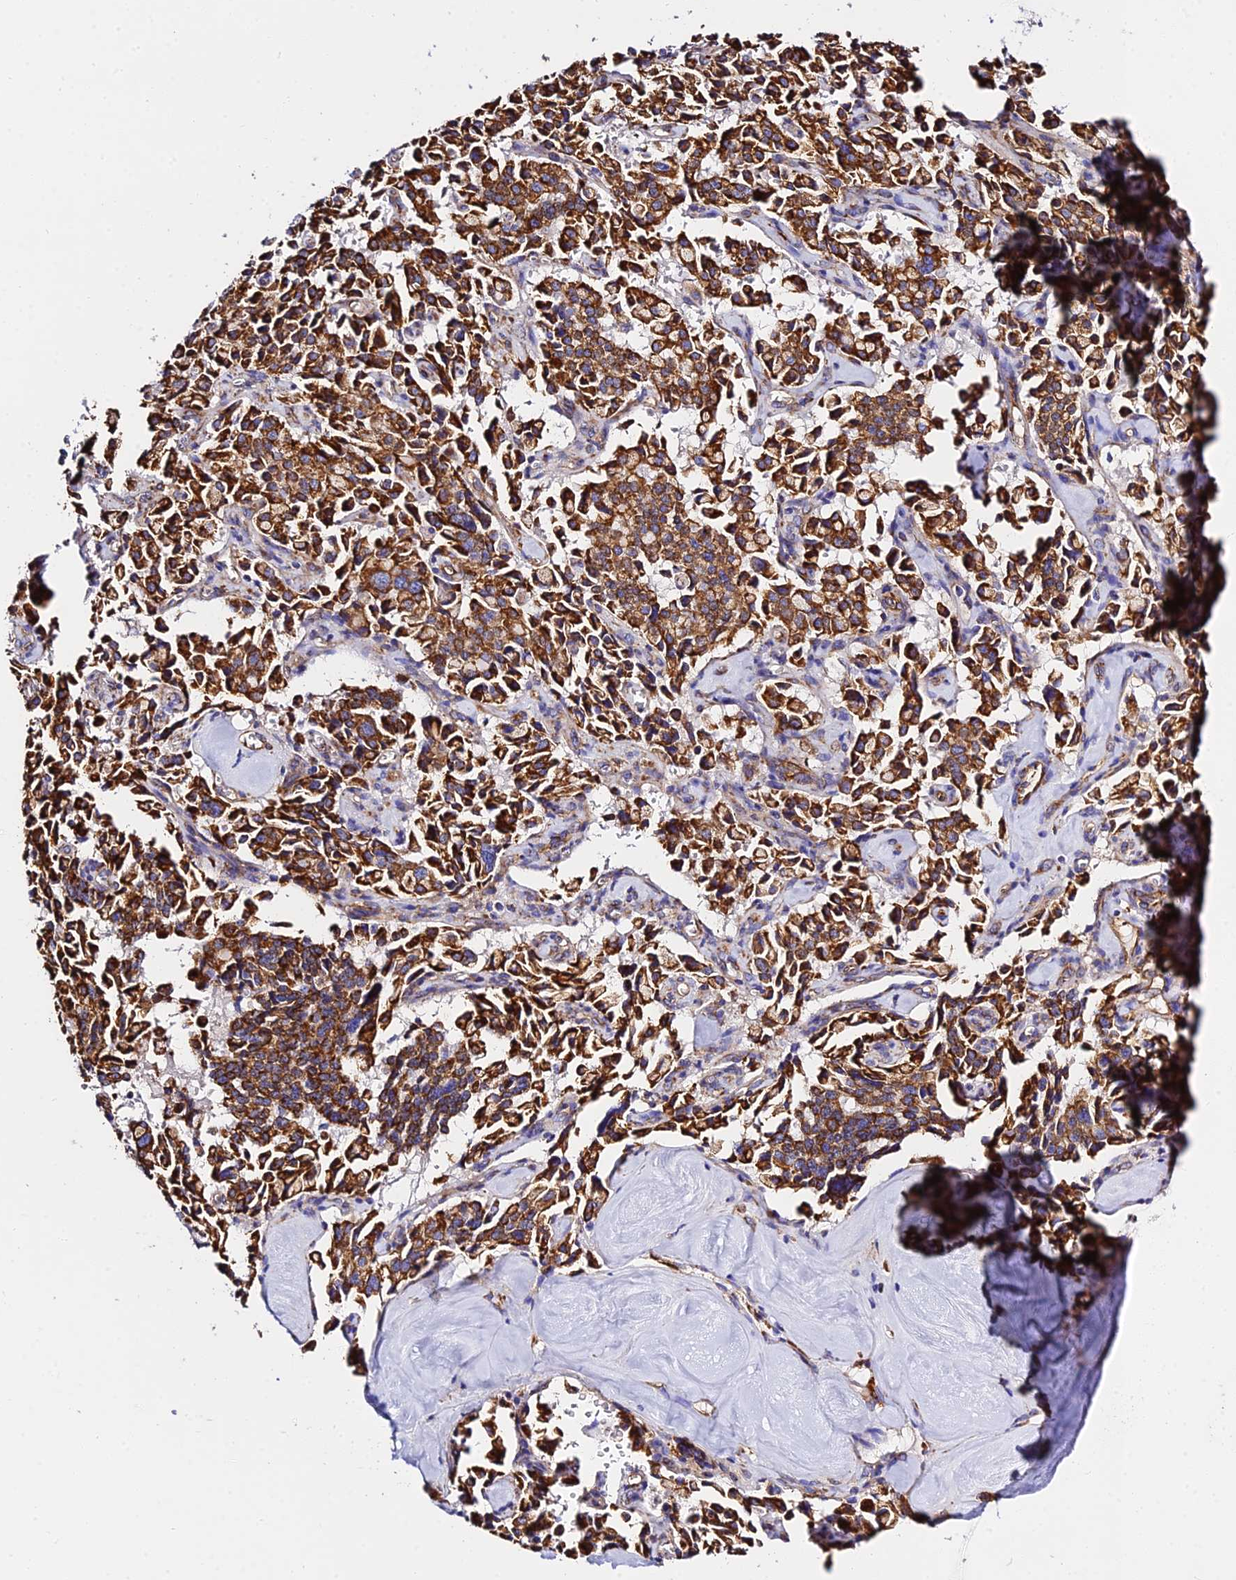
{"staining": {"intensity": "strong", "quantity": ">75%", "location": "cytoplasmic/membranous"}, "tissue": "pancreatic cancer", "cell_type": "Tumor cells", "image_type": "cancer", "snomed": [{"axis": "morphology", "description": "Adenocarcinoma, NOS"}, {"axis": "topography", "description": "Pancreas"}], "caption": "The micrograph reveals immunohistochemical staining of pancreatic cancer (adenocarcinoma). There is strong cytoplasmic/membranous expression is identified in about >75% of tumor cells.", "gene": "ZNF573", "patient": {"sex": "male", "age": 65}}